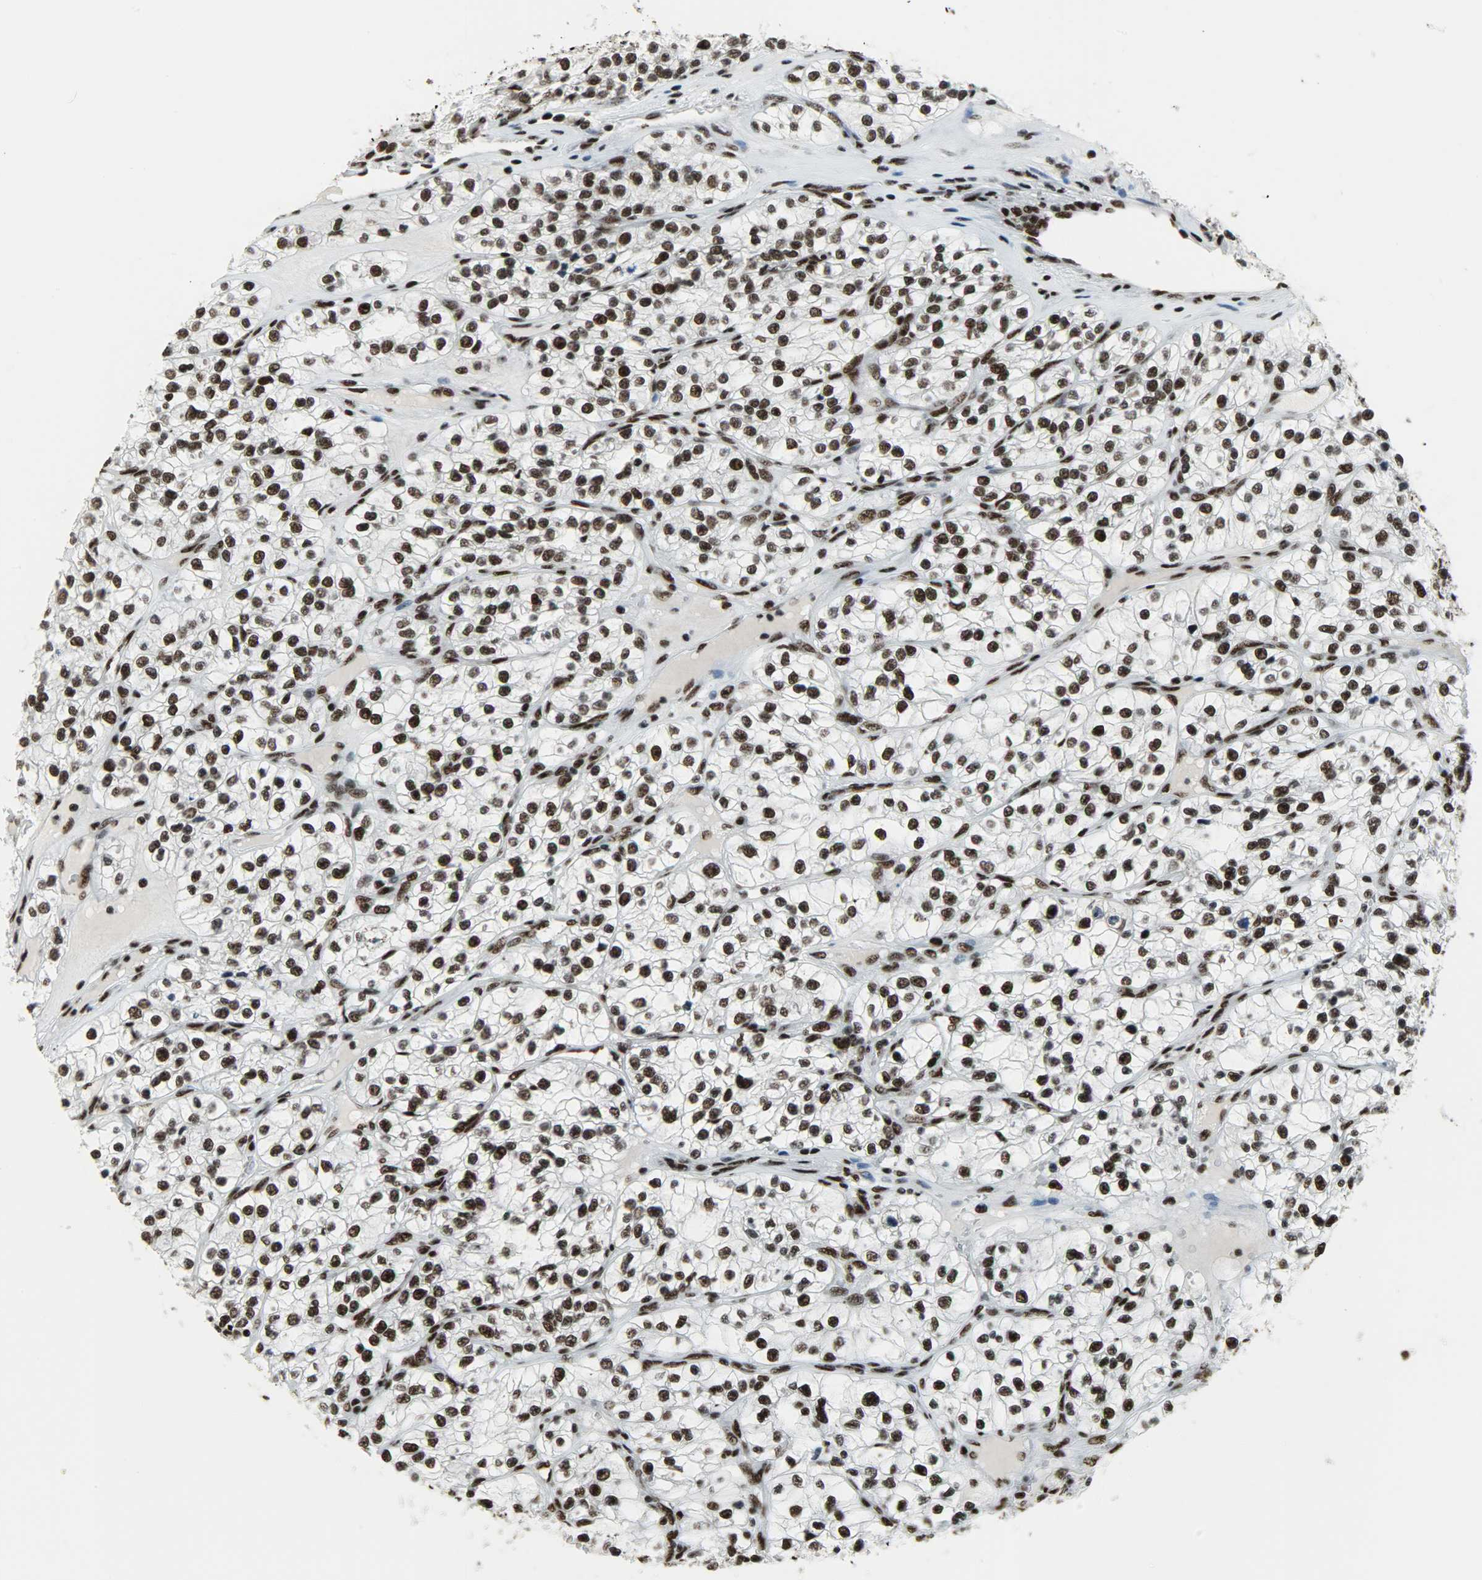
{"staining": {"intensity": "strong", "quantity": ">75%", "location": "nuclear"}, "tissue": "renal cancer", "cell_type": "Tumor cells", "image_type": "cancer", "snomed": [{"axis": "morphology", "description": "Adenocarcinoma, NOS"}, {"axis": "topography", "description": "Kidney"}], "caption": "Tumor cells show high levels of strong nuclear positivity in approximately >75% of cells in renal adenocarcinoma.", "gene": "SNRPA", "patient": {"sex": "female", "age": 57}}